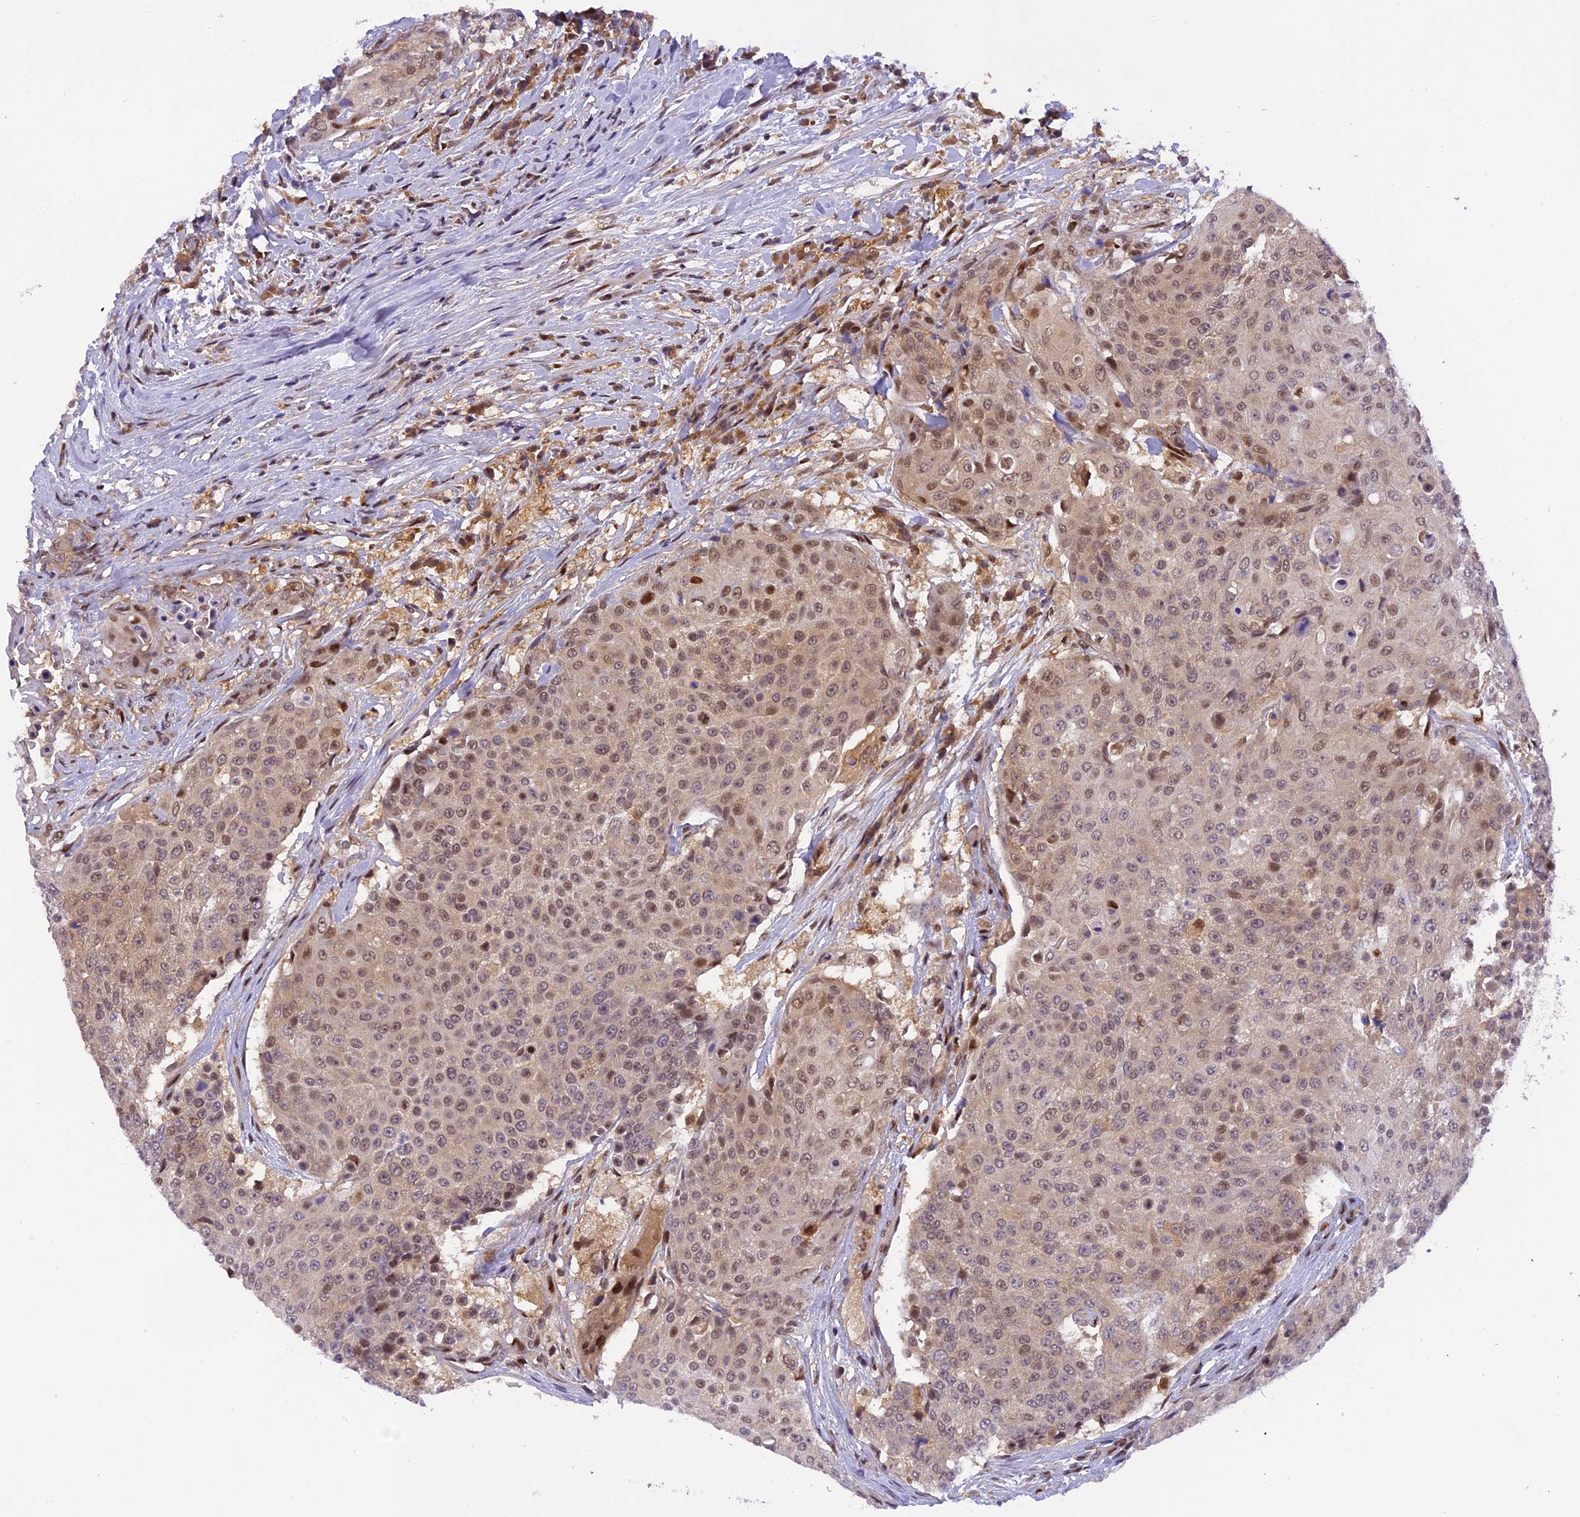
{"staining": {"intensity": "moderate", "quantity": "25%-75%", "location": "cytoplasmic/membranous,nuclear"}, "tissue": "urothelial cancer", "cell_type": "Tumor cells", "image_type": "cancer", "snomed": [{"axis": "morphology", "description": "Urothelial carcinoma, High grade"}, {"axis": "topography", "description": "Urinary bladder"}], "caption": "Immunohistochemistry of human urothelial cancer demonstrates medium levels of moderate cytoplasmic/membranous and nuclear expression in approximately 25%-75% of tumor cells.", "gene": "RABGGTA", "patient": {"sex": "female", "age": 63}}